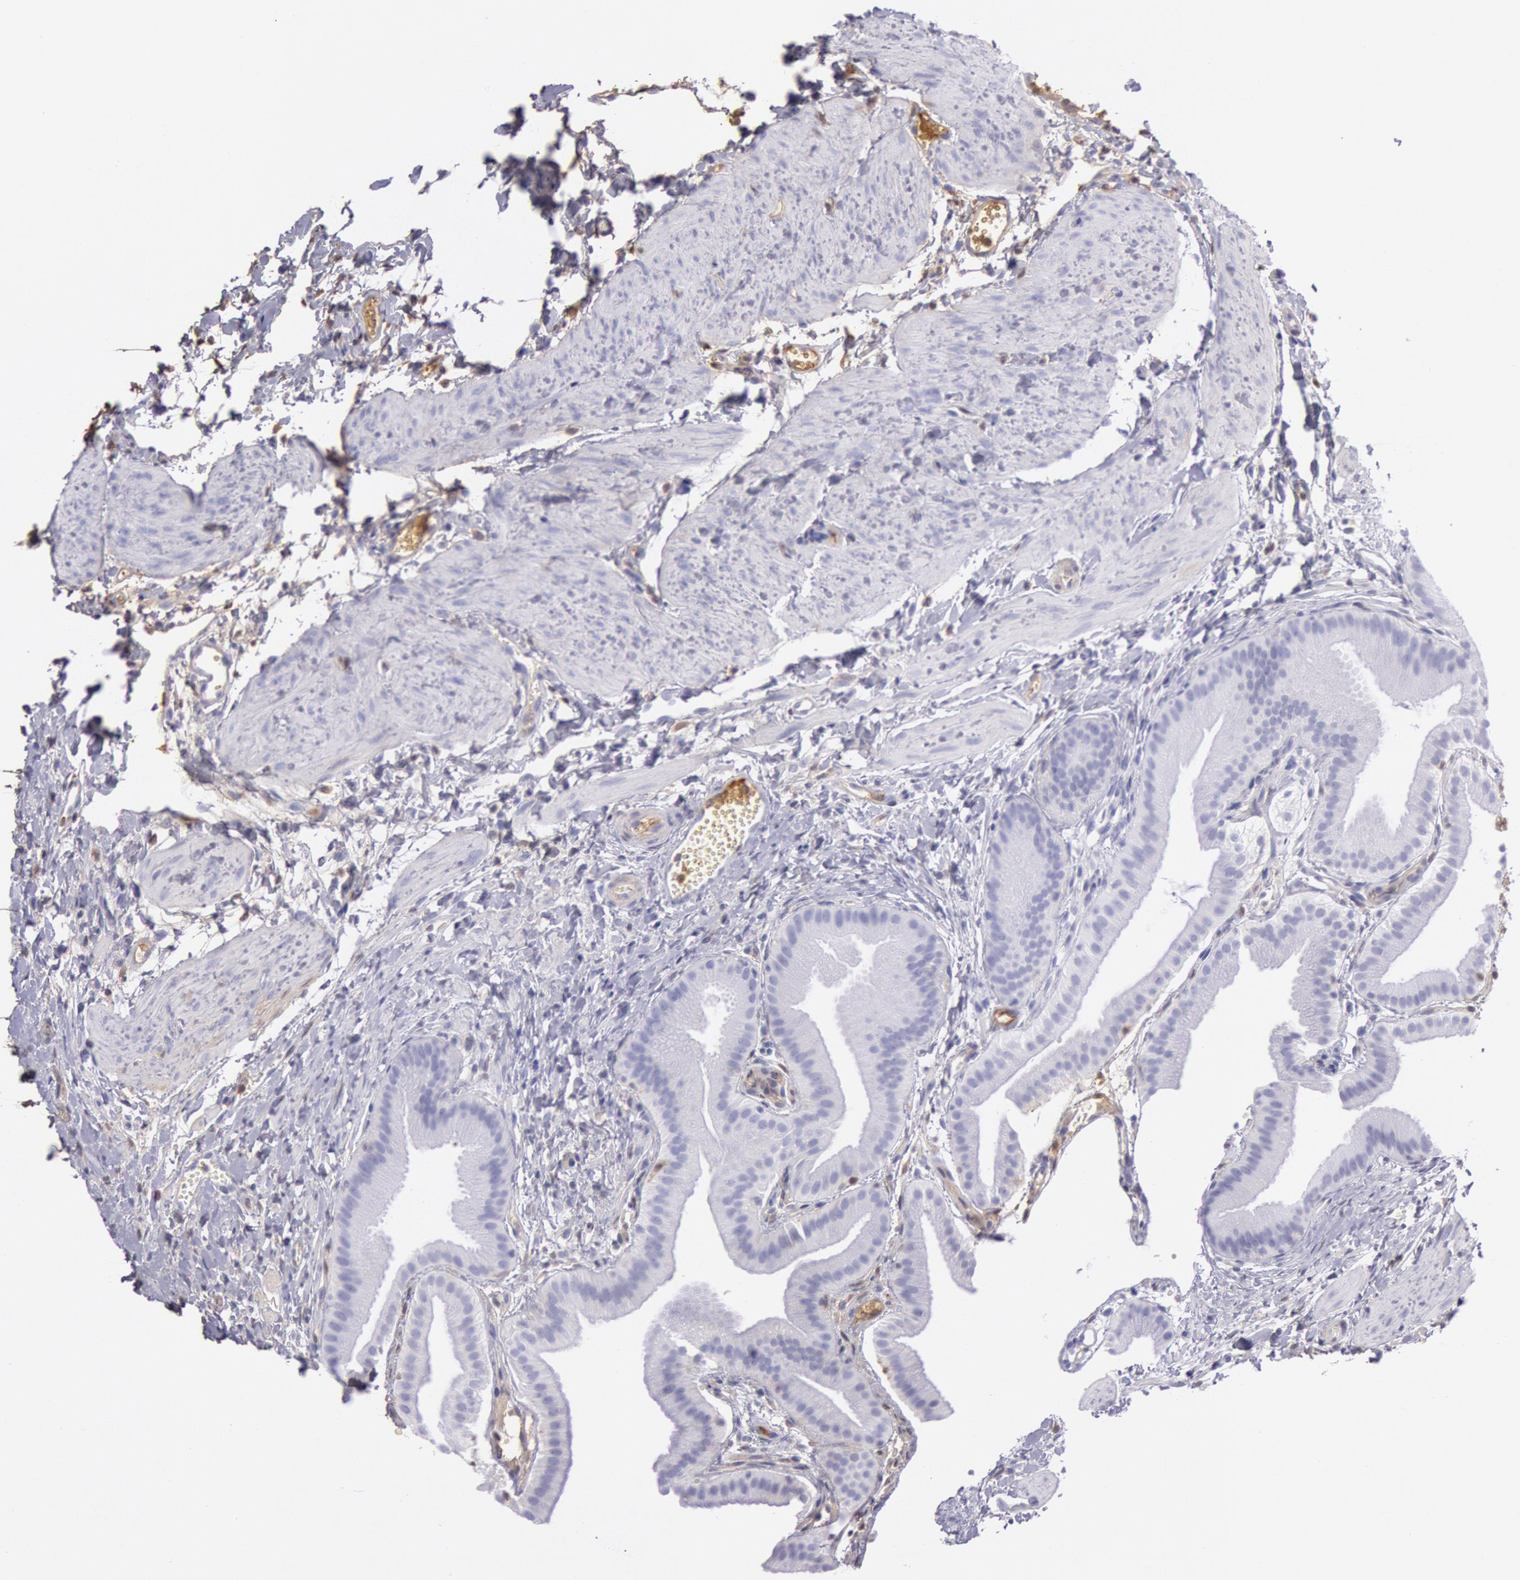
{"staining": {"intensity": "moderate", "quantity": "<25%", "location": "cytoplasmic/membranous"}, "tissue": "gallbladder", "cell_type": "Glandular cells", "image_type": "normal", "snomed": [{"axis": "morphology", "description": "Normal tissue, NOS"}, {"axis": "topography", "description": "Gallbladder"}], "caption": "Gallbladder stained with immunohistochemistry (IHC) demonstrates moderate cytoplasmic/membranous positivity in about <25% of glandular cells. (brown staining indicates protein expression, while blue staining denotes nuclei).", "gene": "IGHG1", "patient": {"sex": "female", "age": 63}}